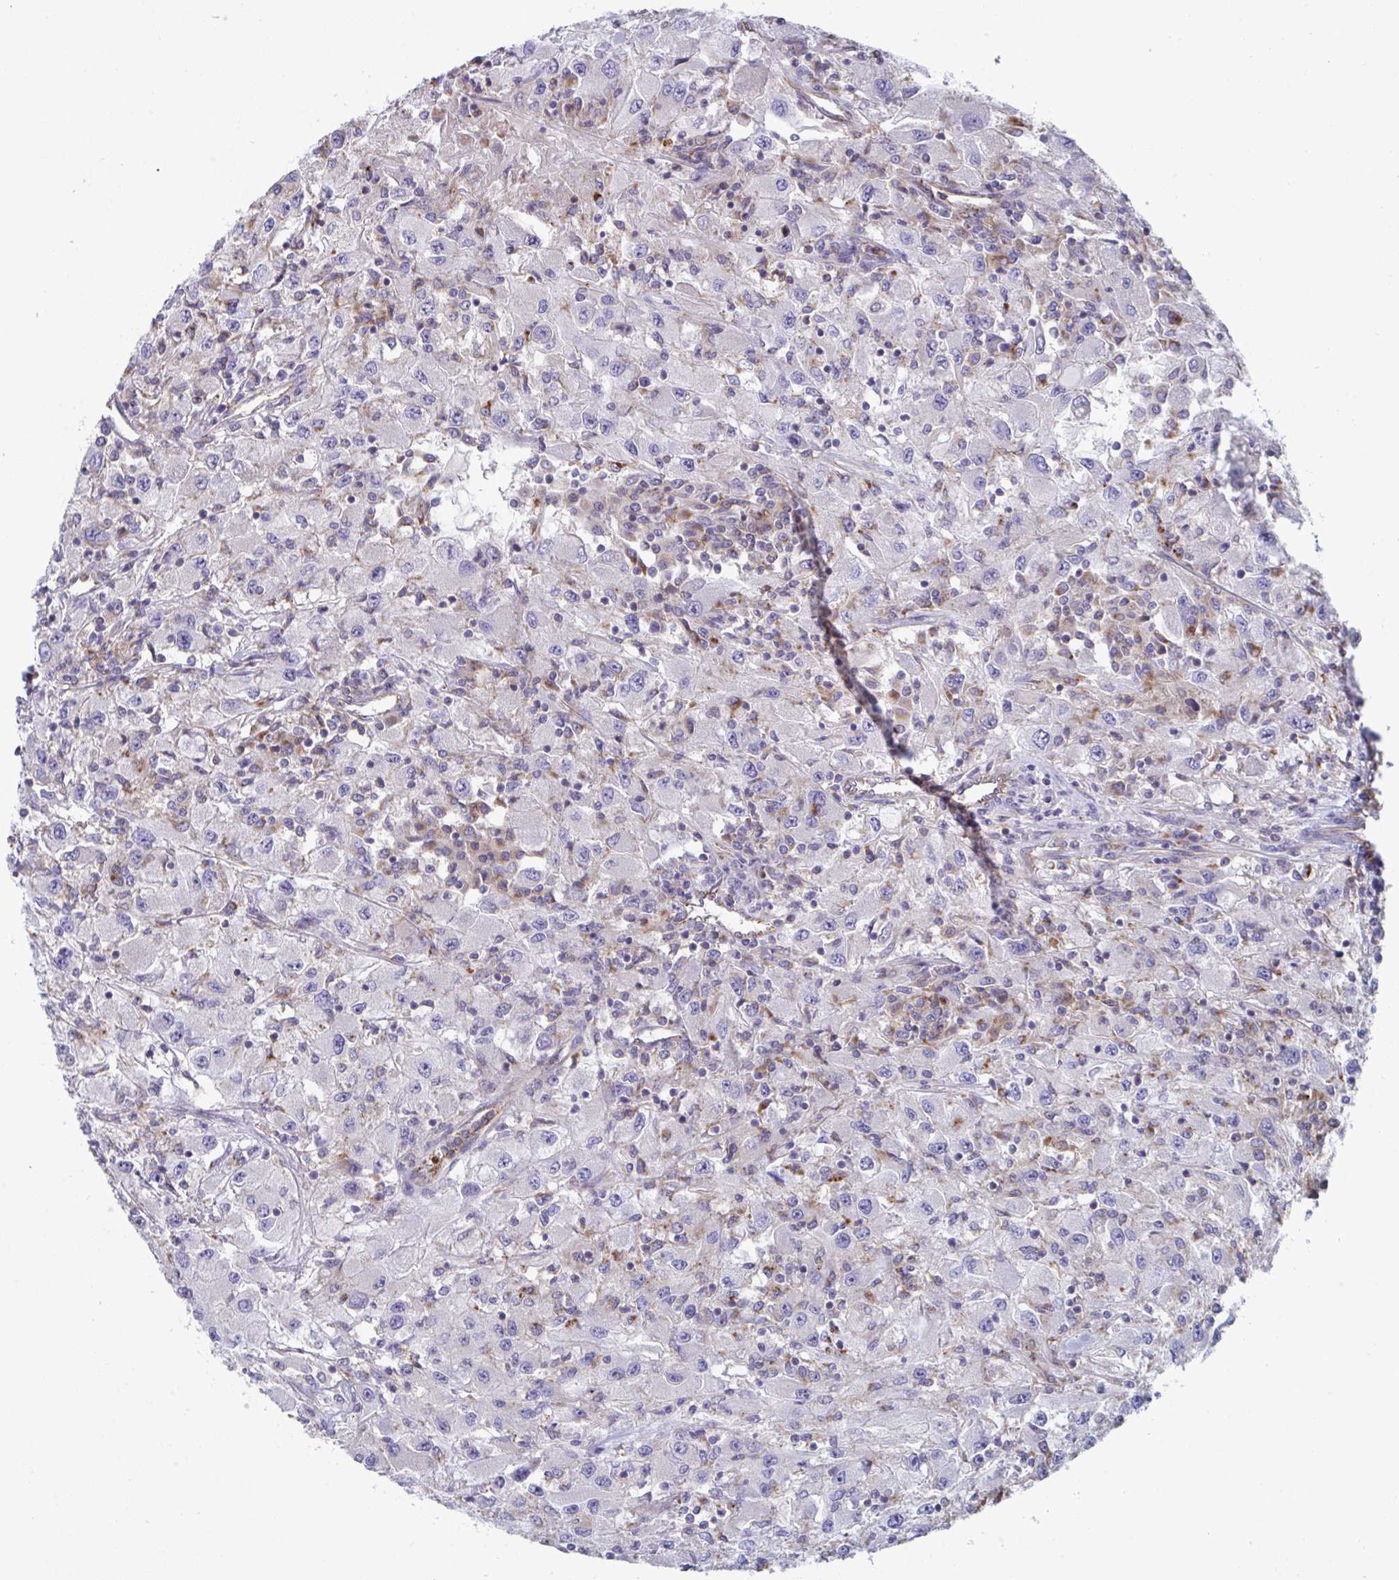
{"staining": {"intensity": "negative", "quantity": "none", "location": "none"}, "tissue": "renal cancer", "cell_type": "Tumor cells", "image_type": "cancer", "snomed": [{"axis": "morphology", "description": "Adenocarcinoma, NOS"}, {"axis": "topography", "description": "Kidney"}], "caption": "Tumor cells show no significant expression in renal cancer (adenocarcinoma). (Immunohistochemistry, brightfield microscopy, high magnification).", "gene": "SLC9A6", "patient": {"sex": "female", "age": 67}}